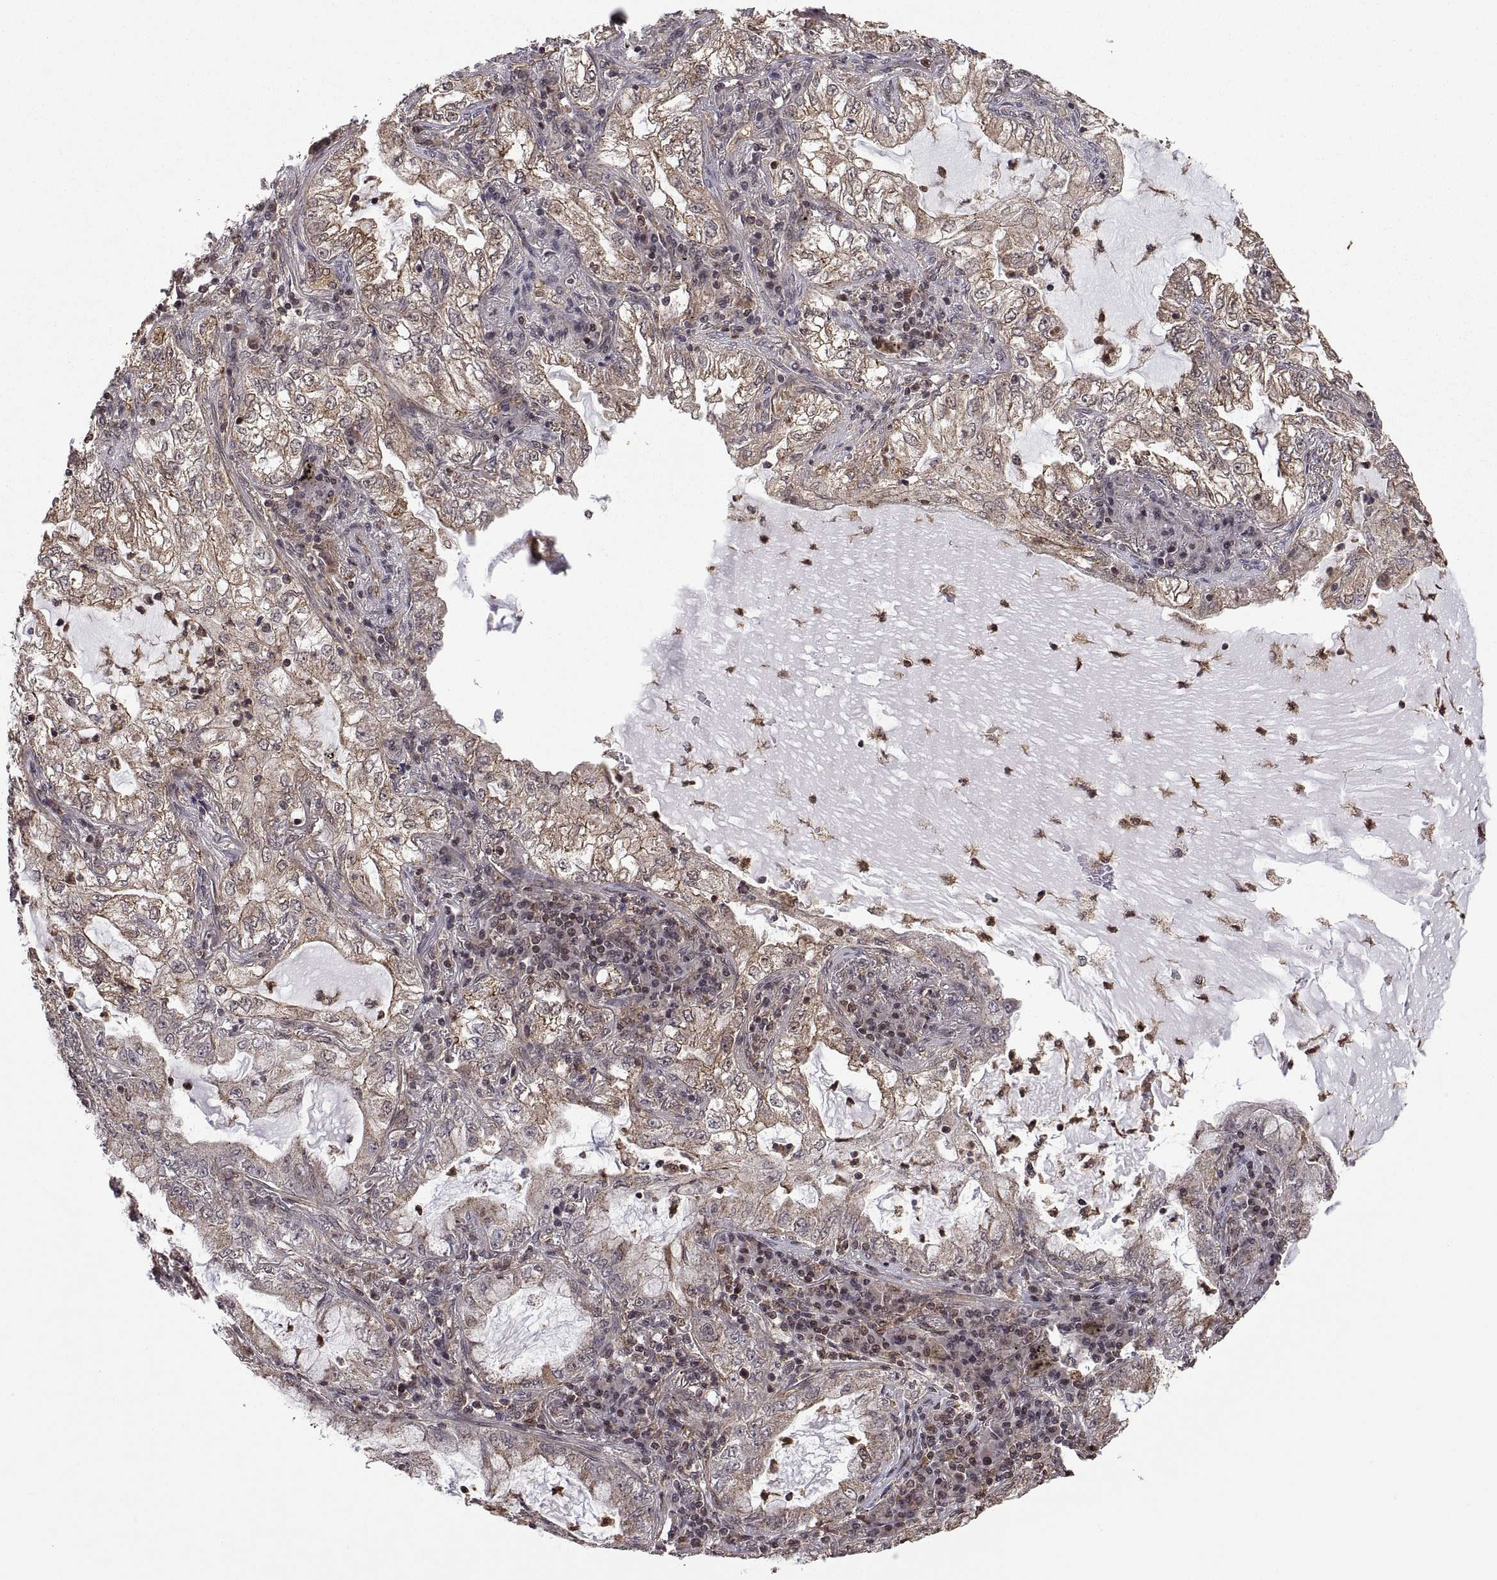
{"staining": {"intensity": "weak", "quantity": ">75%", "location": "cytoplasmic/membranous"}, "tissue": "lung cancer", "cell_type": "Tumor cells", "image_type": "cancer", "snomed": [{"axis": "morphology", "description": "Adenocarcinoma, NOS"}, {"axis": "topography", "description": "Lung"}], "caption": "Protein expression by IHC shows weak cytoplasmic/membranous positivity in about >75% of tumor cells in lung cancer. Using DAB (brown) and hematoxylin (blue) stains, captured at high magnification using brightfield microscopy.", "gene": "ZNRF2", "patient": {"sex": "female", "age": 73}}